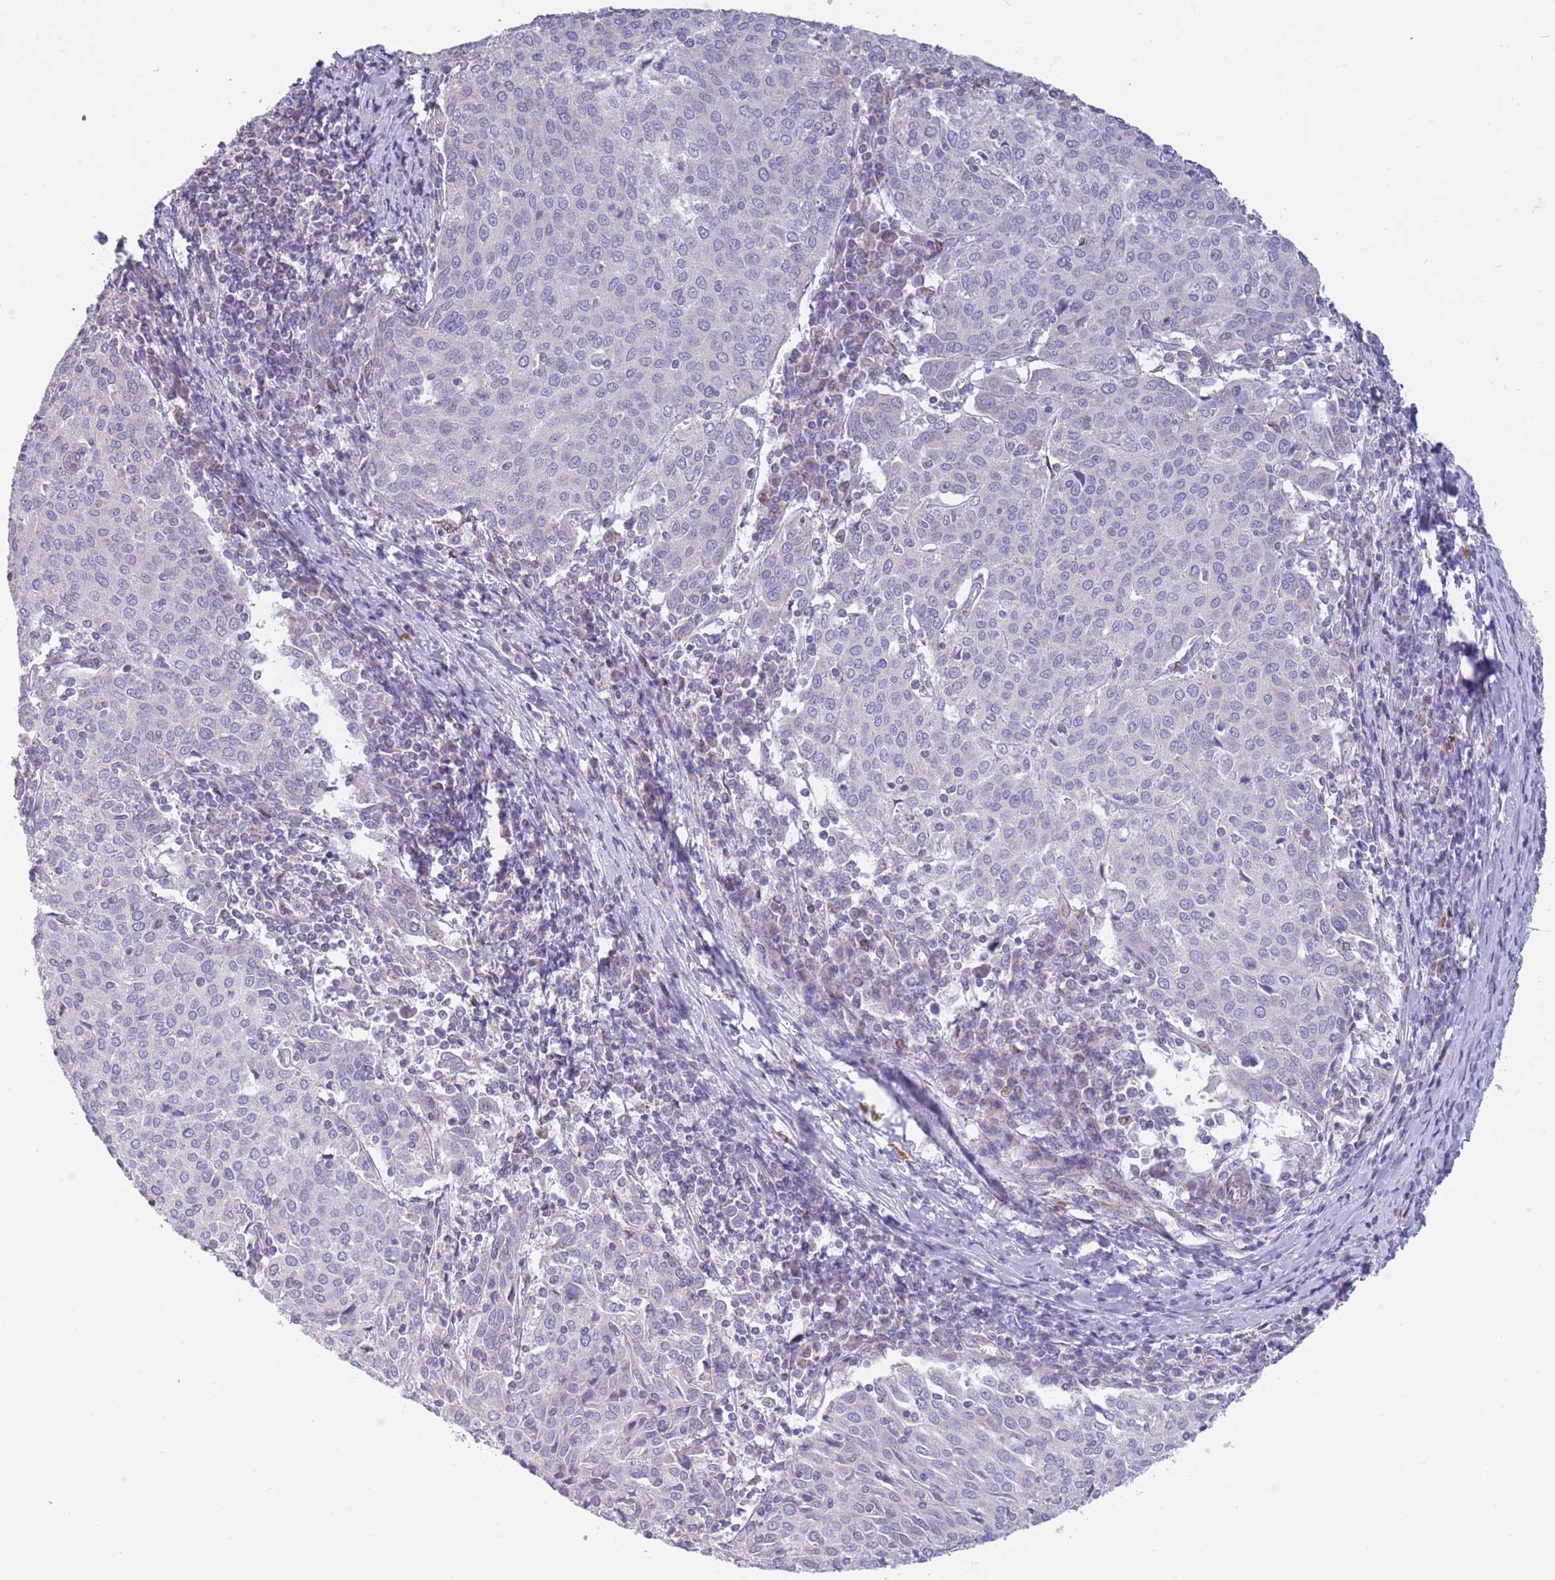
{"staining": {"intensity": "negative", "quantity": "none", "location": "none"}, "tissue": "cervical cancer", "cell_type": "Tumor cells", "image_type": "cancer", "snomed": [{"axis": "morphology", "description": "Squamous cell carcinoma, NOS"}, {"axis": "topography", "description": "Cervix"}], "caption": "Tumor cells show no significant expression in cervical cancer (squamous cell carcinoma).", "gene": "PDHA1", "patient": {"sex": "female", "age": 46}}